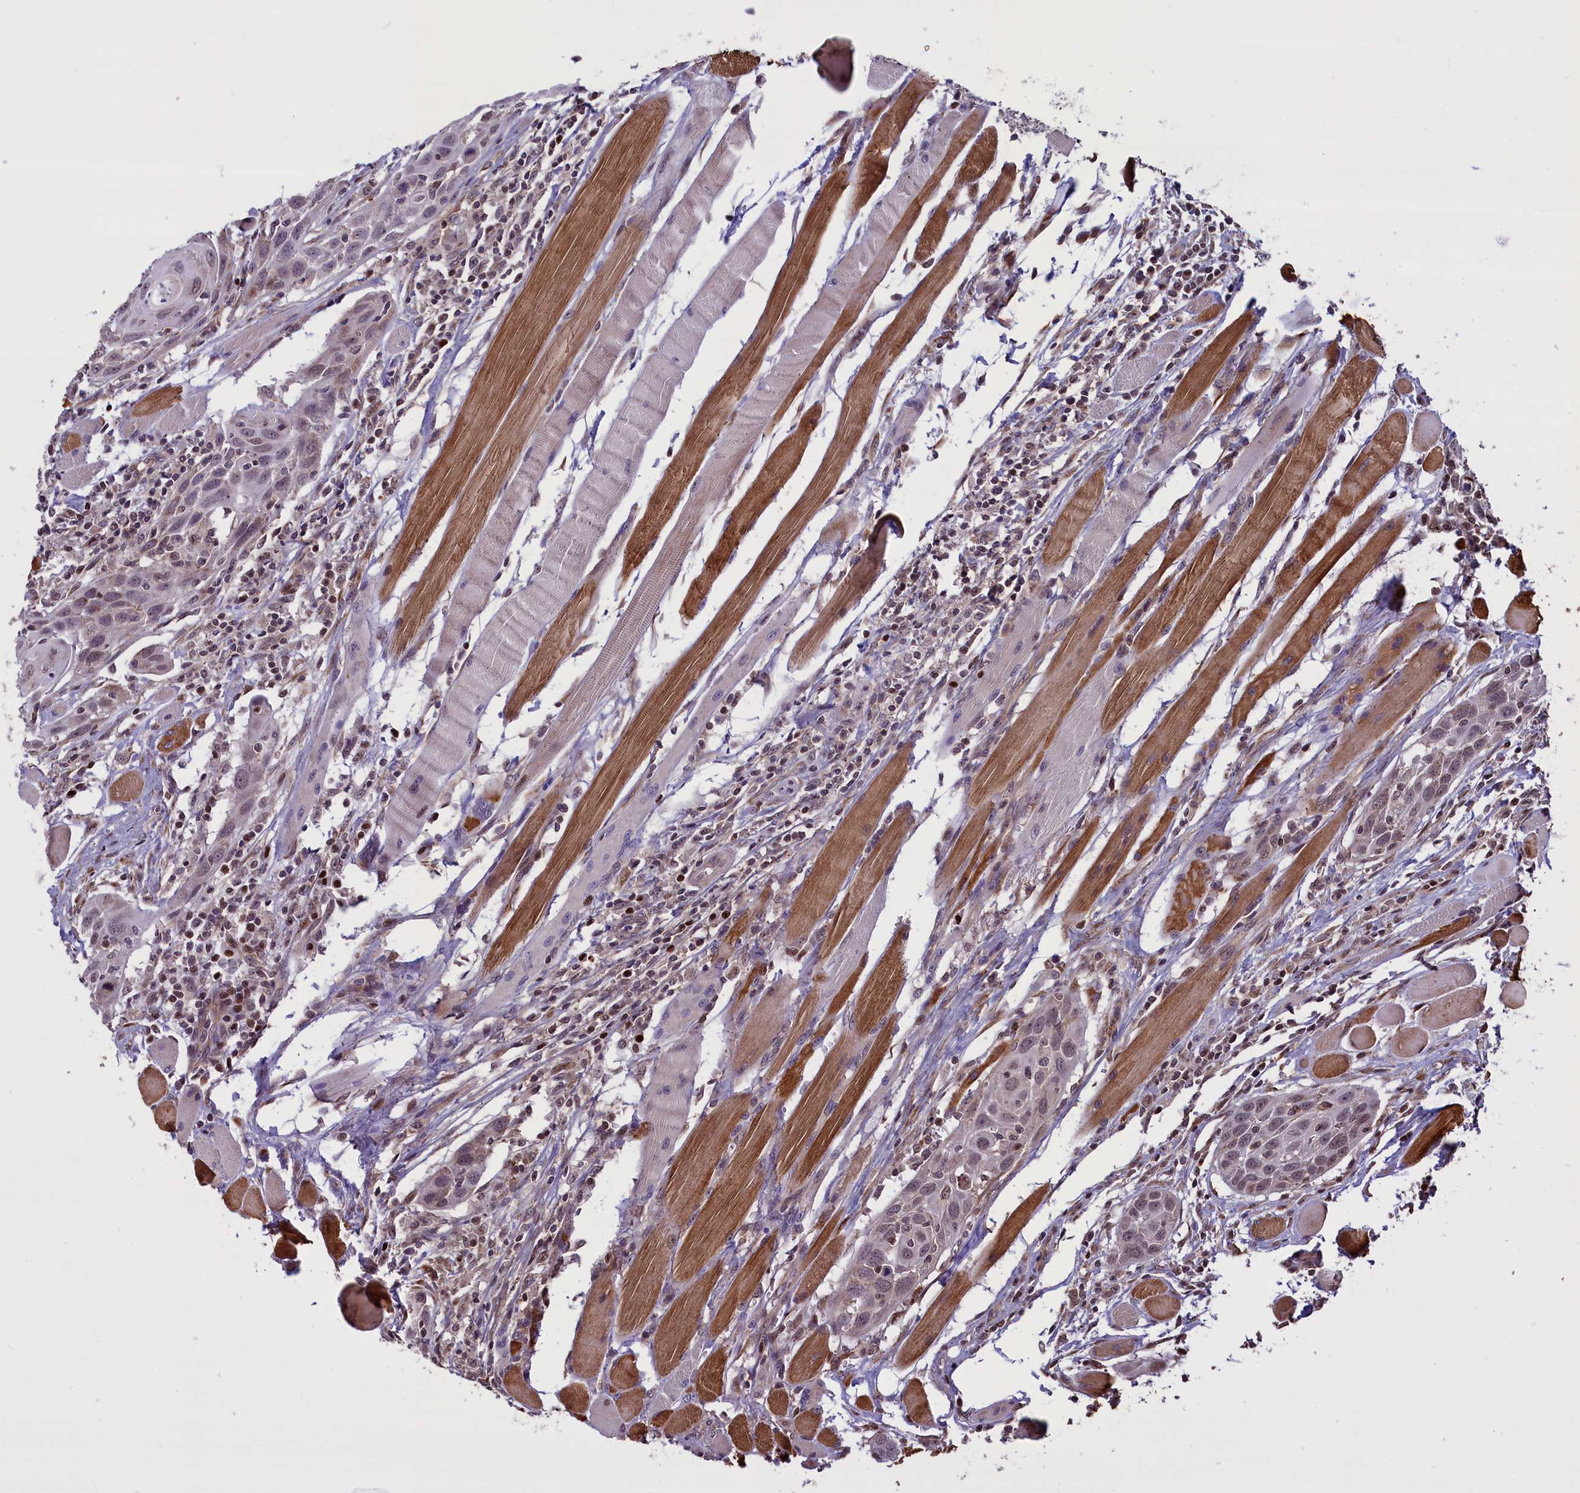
{"staining": {"intensity": "moderate", "quantity": "25%-75%", "location": "nuclear"}, "tissue": "head and neck cancer", "cell_type": "Tumor cells", "image_type": "cancer", "snomed": [{"axis": "morphology", "description": "Squamous cell carcinoma, NOS"}, {"axis": "topography", "description": "Oral tissue"}, {"axis": "topography", "description": "Head-Neck"}], "caption": "Protein analysis of head and neck squamous cell carcinoma tissue reveals moderate nuclear expression in approximately 25%-75% of tumor cells.", "gene": "SHFL", "patient": {"sex": "female", "age": 50}}